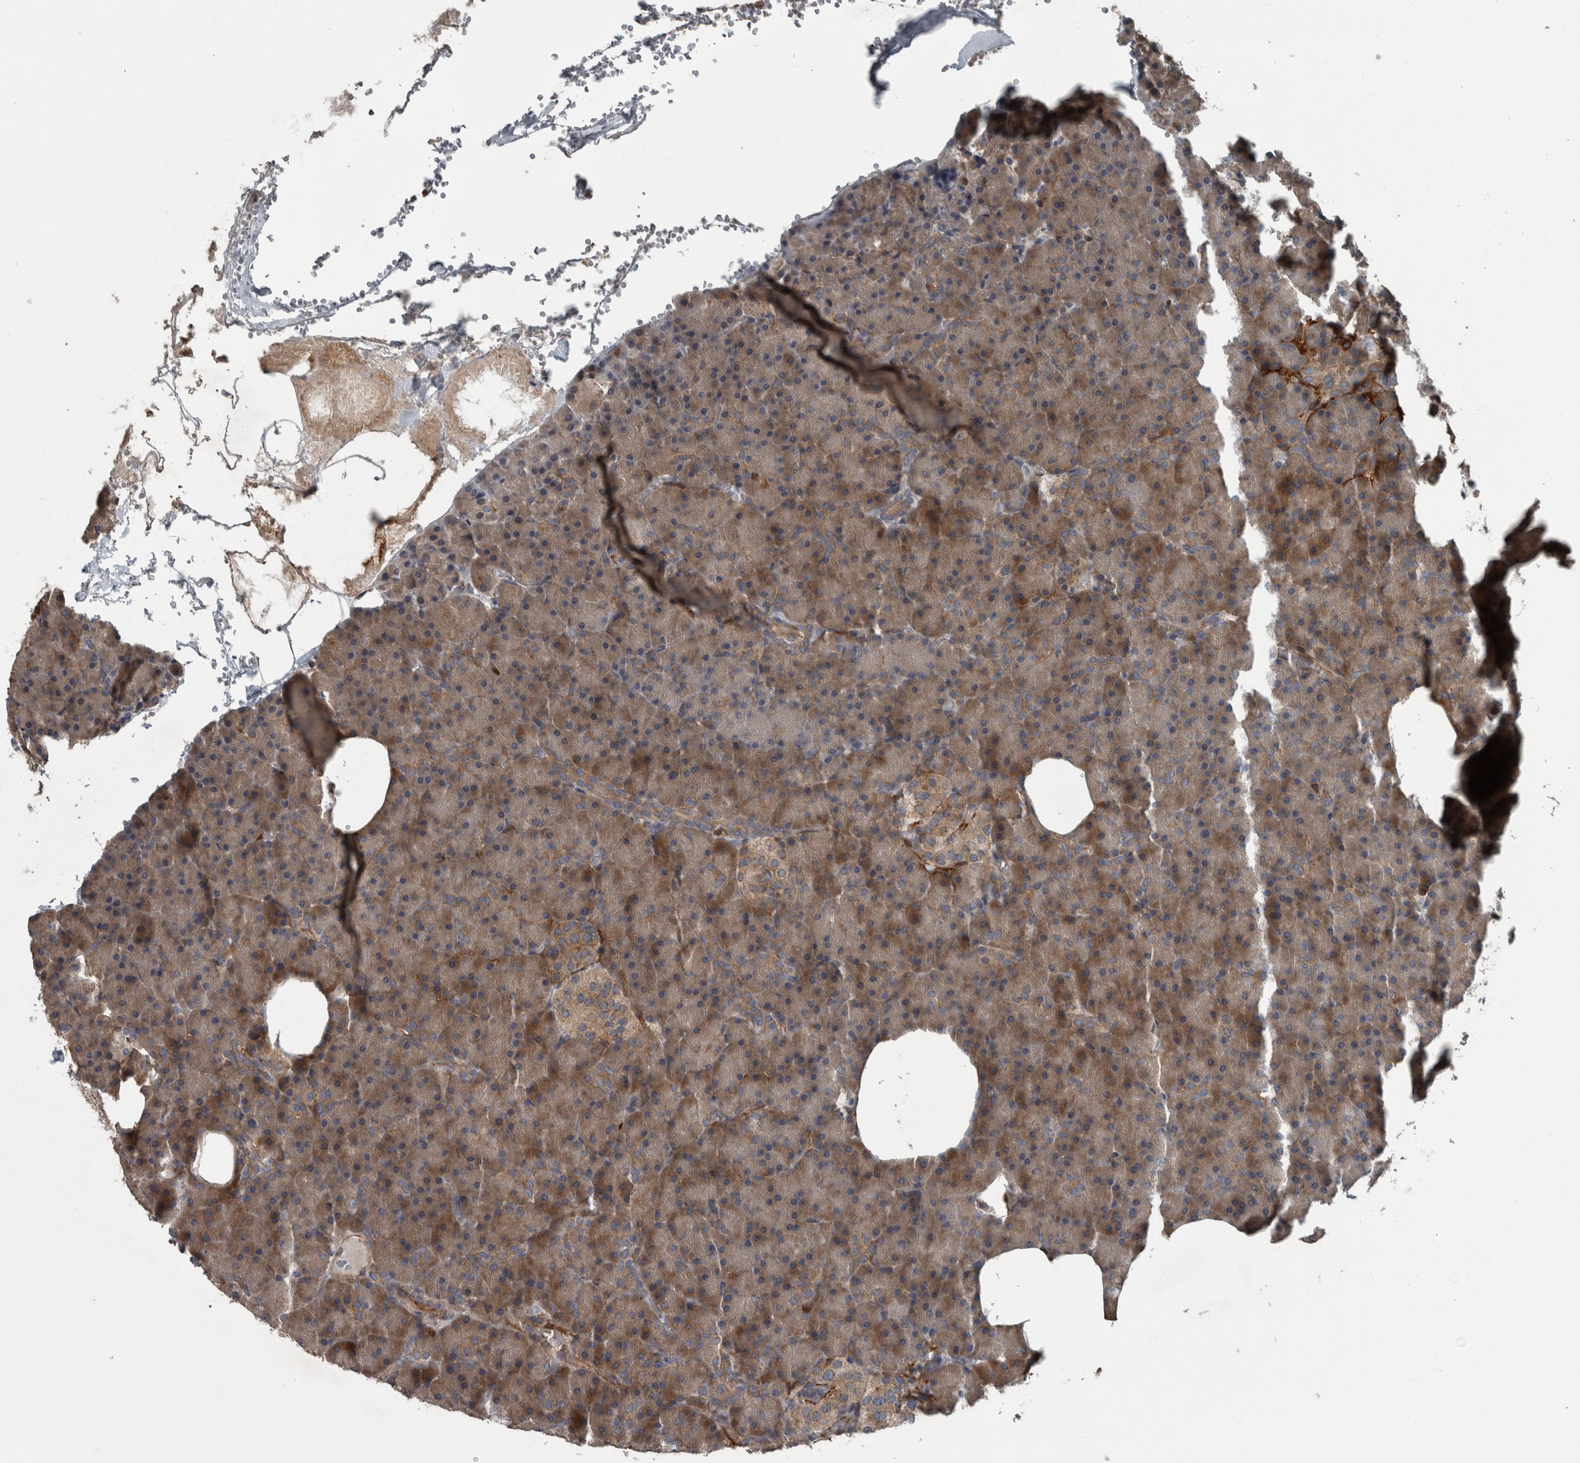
{"staining": {"intensity": "moderate", "quantity": ">75%", "location": "cytoplasmic/membranous"}, "tissue": "pancreas", "cell_type": "Exocrine glandular cells", "image_type": "normal", "snomed": [{"axis": "morphology", "description": "Normal tissue, NOS"}, {"axis": "morphology", "description": "Carcinoid, malignant, NOS"}, {"axis": "topography", "description": "Pancreas"}], "caption": "Pancreas was stained to show a protein in brown. There is medium levels of moderate cytoplasmic/membranous staining in about >75% of exocrine glandular cells. (Brightfield microscopy of DAB IHC at high magnification).", "gene": "EXOC8", "patient": {"sex": "female", "age": 35}}